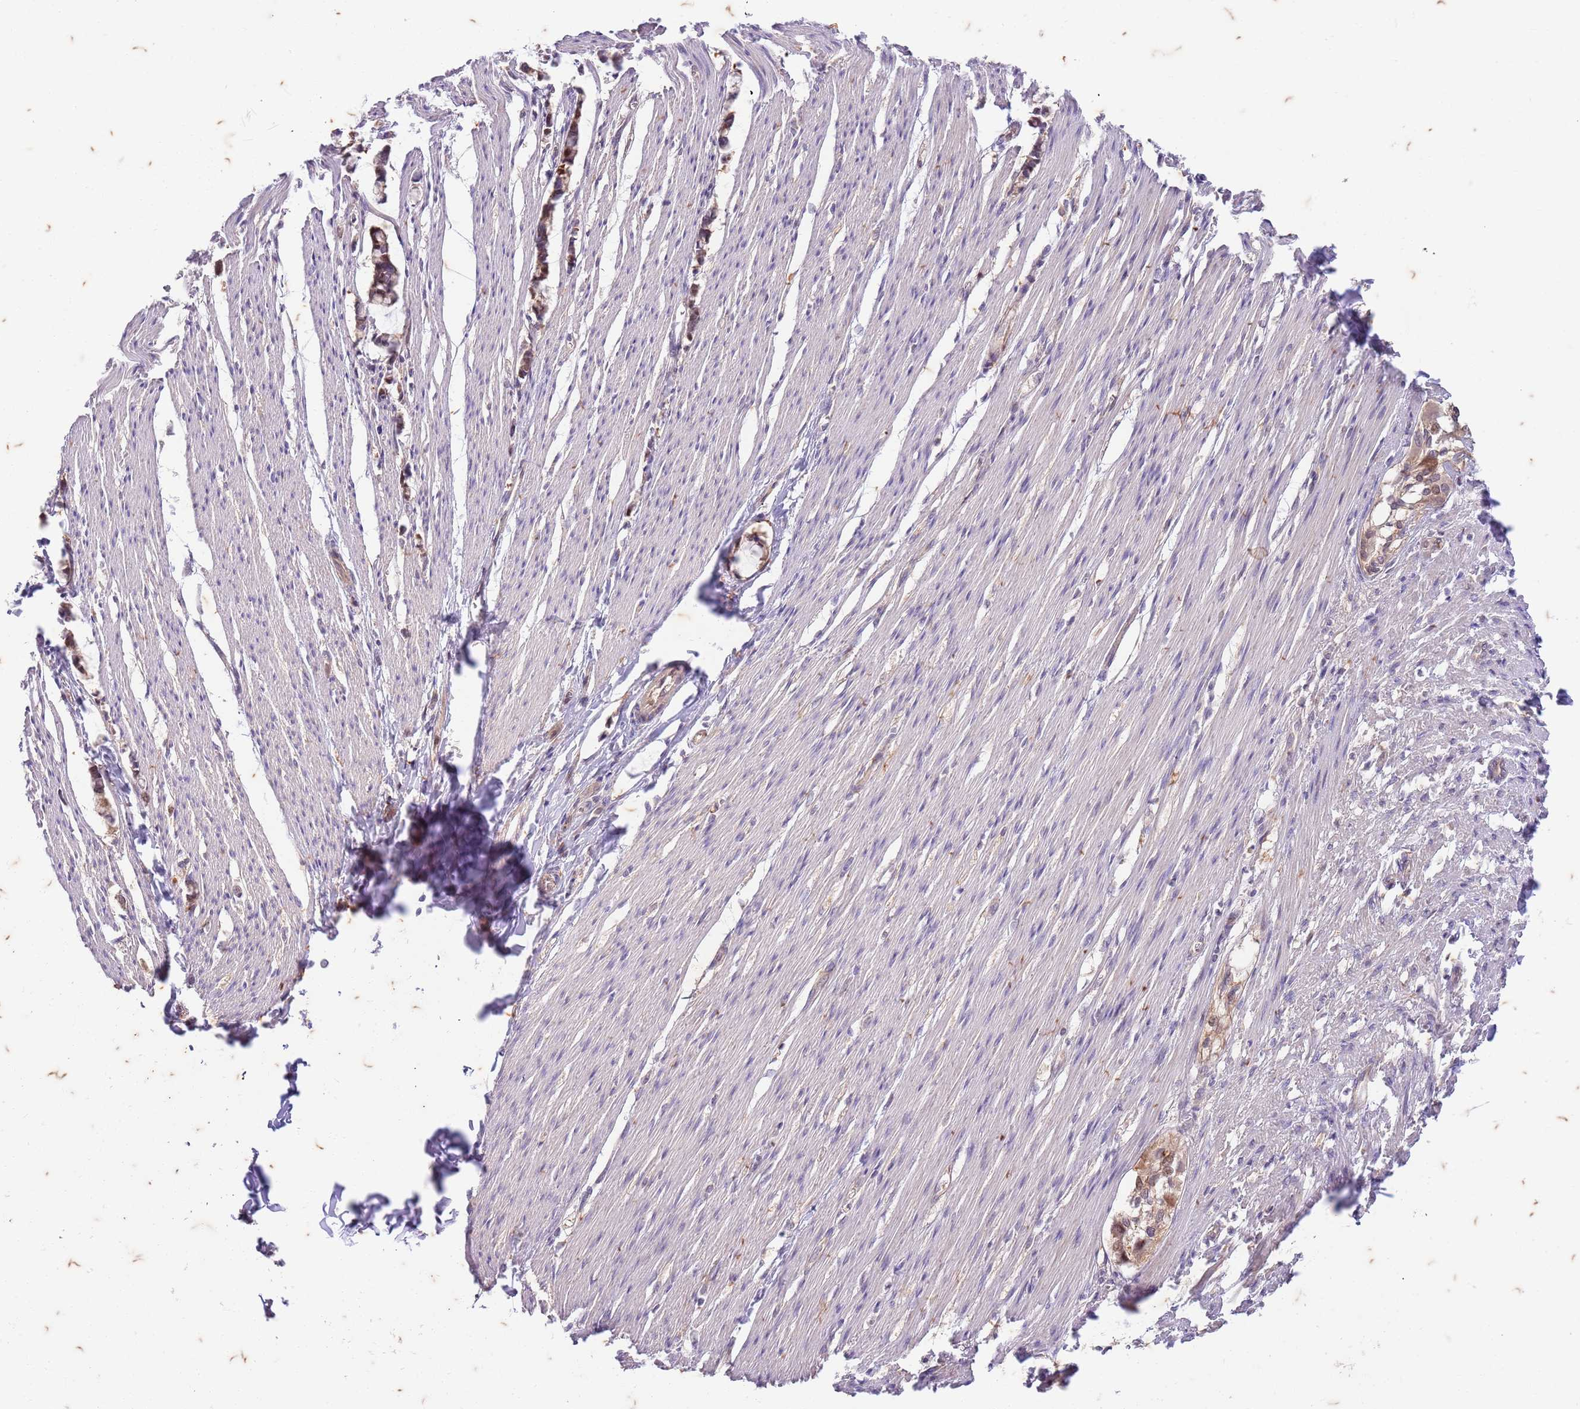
{"staining": {"intensity": "weak", "quantity": "<25%", "location": "cytoplasmic/membranous"}, "tissue": "smooth muscle", "cell_type": "Smooth muscle cells", "image_type": "normal", "snomed": [{"axis": "morphology", "description": "Normal tissue, NOS"}, {"axis": "morphology", "description": "Adenocarcinoma, NOS"}, {"axis": "topography", "description": "Colon"}, {"axis": "topography", "description": "Peripheral nerve tissue"}], "caption": "This photomicrograph is of benign smooth muscle stained with IHC to label a protein in brown with the nuclei are counter-stained blue. There is no positivity in smooth muscle cells.", "gene": "RAPGEF3", "patient": {"sex": "male", "age": 14}}